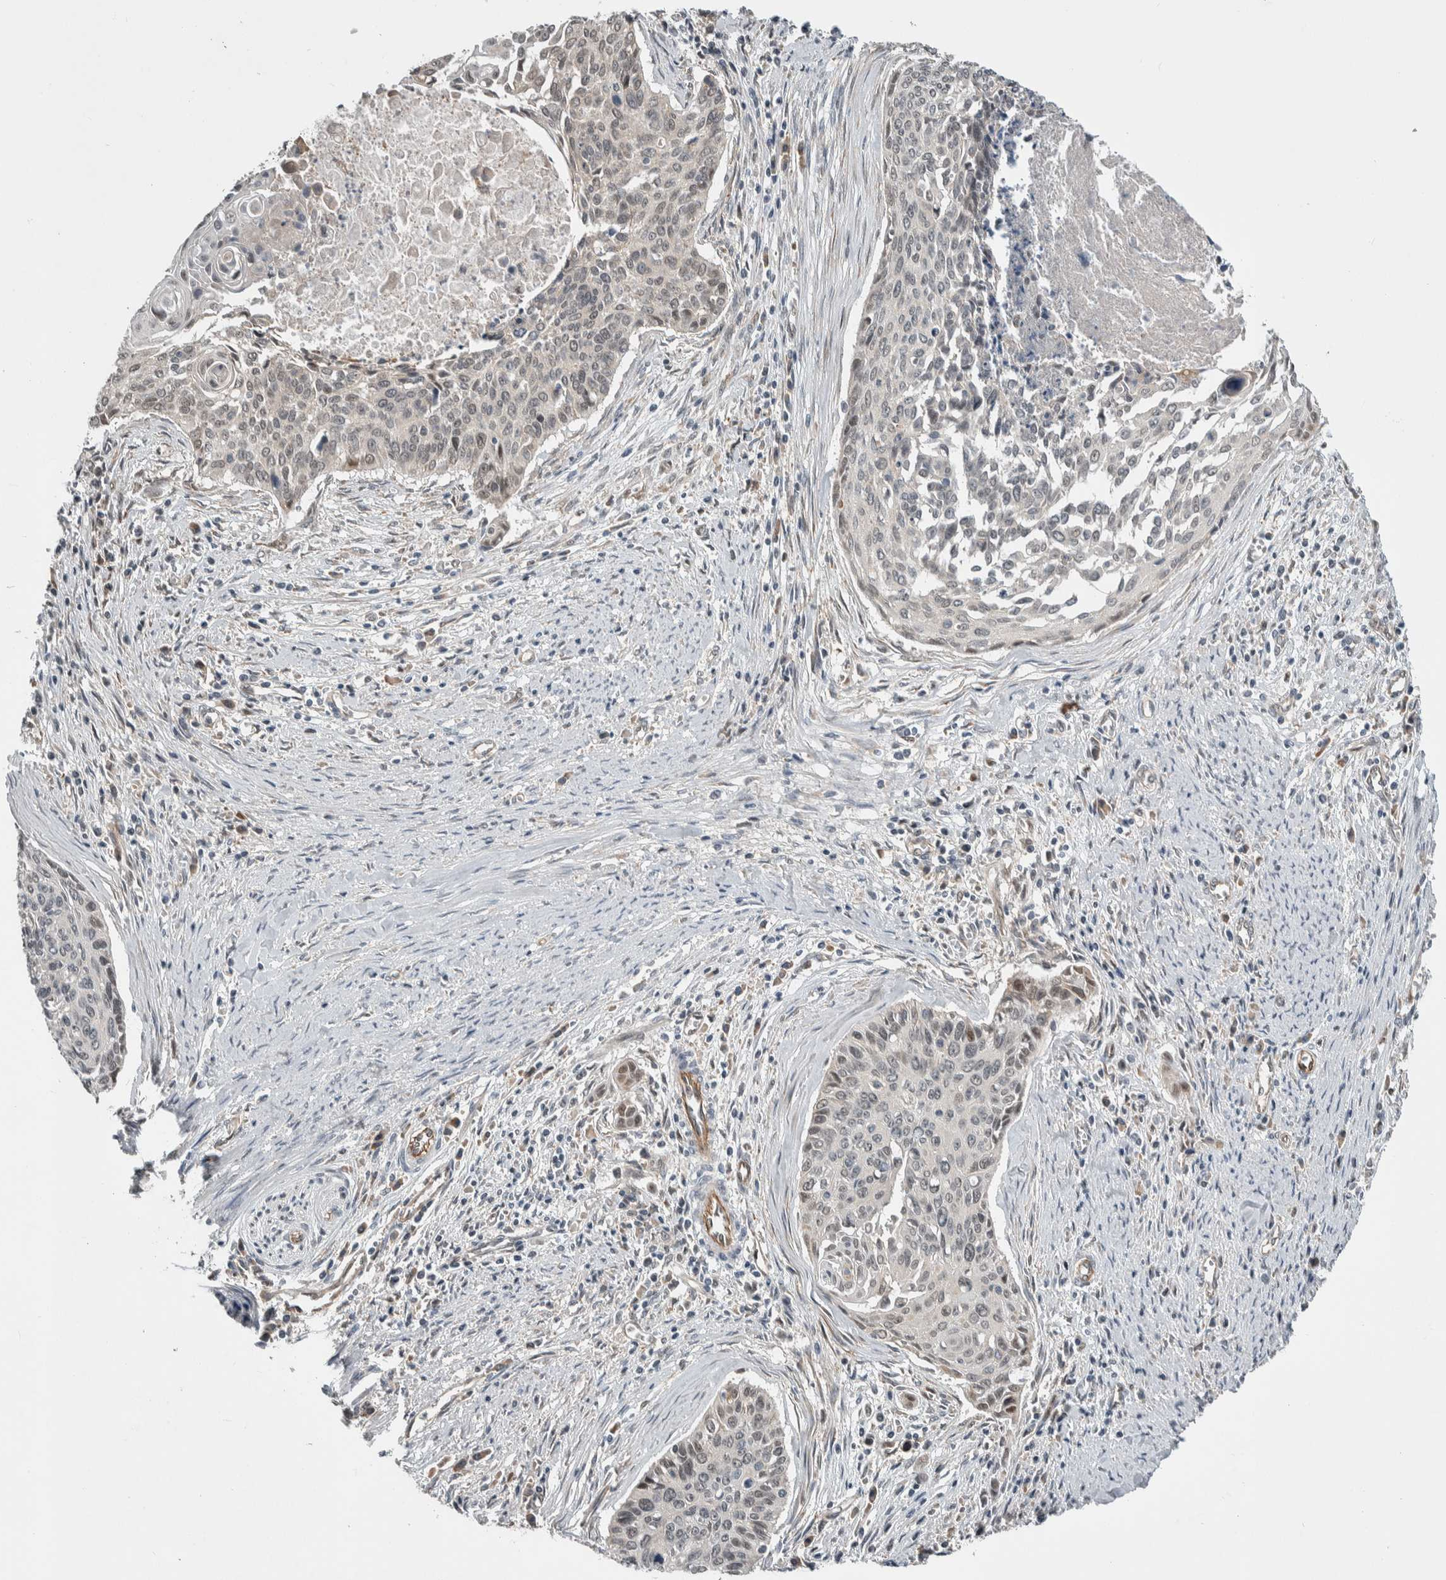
{"staining": {"intensity": "weak", "quantity": "<25%", "location": "nuclear"}, "tissue": "cervical cancer", "cell_type": "Tumor cells", "image_type": "cancer", "snomed": [{"axis": "morphology", "description": "Squamous cell carcinoma, NOS"}, {"axis": "topography", "description": "Cervix"}], "caption": "Cervical cancer (squamous cell carcinoma) was stained to show a protein in brown. There is no significant staining in tumor cells. Nuclei are stained in blue.", "gene": "PRDM4", "patient": {"sex": "female", "age": 55}}